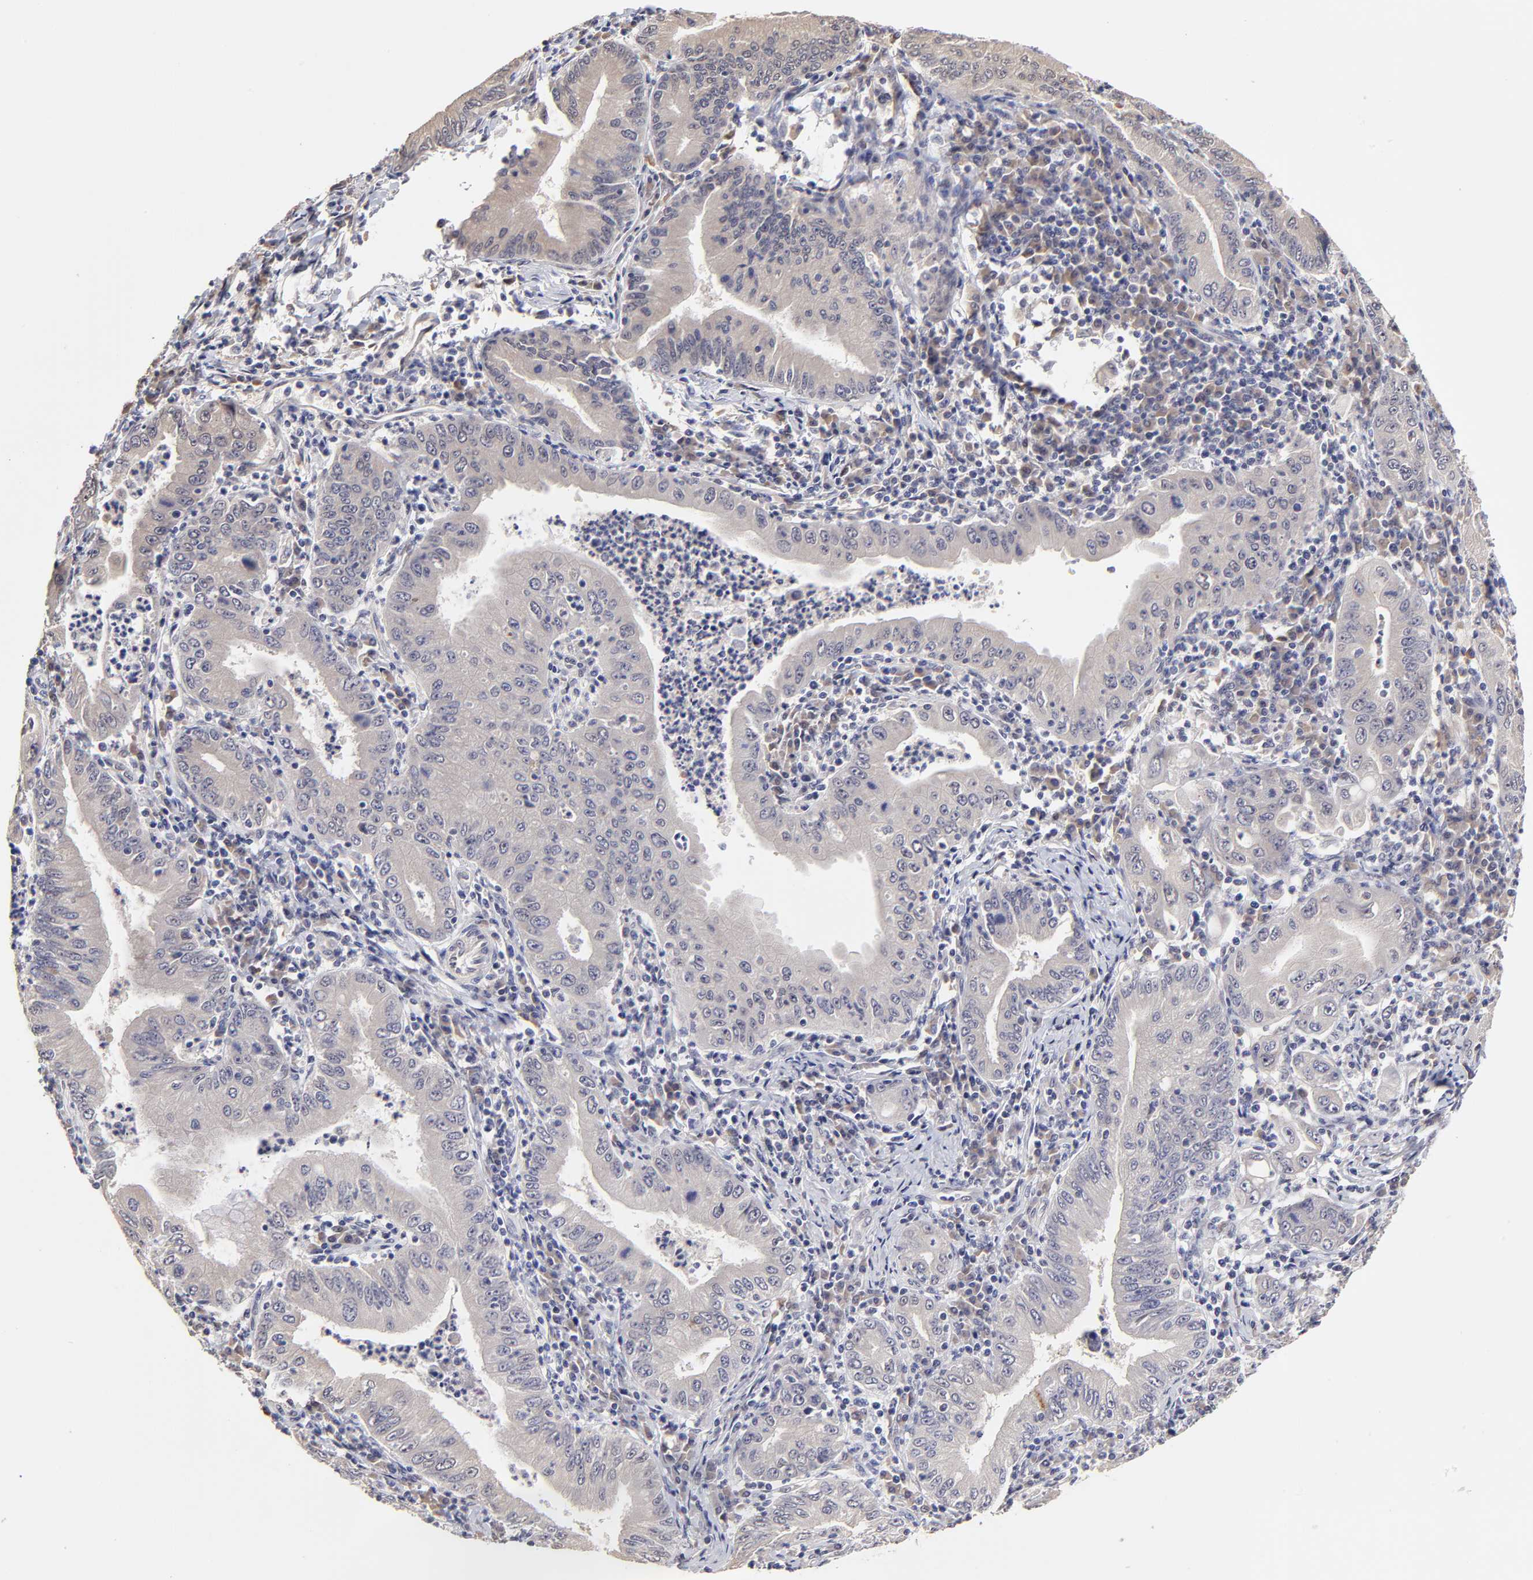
{"staining": {"intensity": "weak", "quantity": ">75%", "location": "cytoplasmic/membranous"}, "tissue": "stomach cancer", "cell_type": "Tumor cells", "image_type": "cancer", "snomed": [{"axis": "morphology", "description": "Normal tissue, NOS"}, {"axis": "morphology", "description": "Adenocarcinoma, NOS"}, {"axis": "topography", "description": "Esophagus"}, {"axis": "topography", "description": "Stomach, upper"}, {"axis": "topography", "description": "Peripheral nerve tissue"}], "caption": "This micrograph shows stomach cancer stained with immunohistochemistry to label a protein in brown. The cytoplasmic/membranous of tumor cells show weak positivity for the protein. Nuclei are counter-stained blue.", "gene": "ZNF10", "patient": {"sex": "male", "age": 62}}